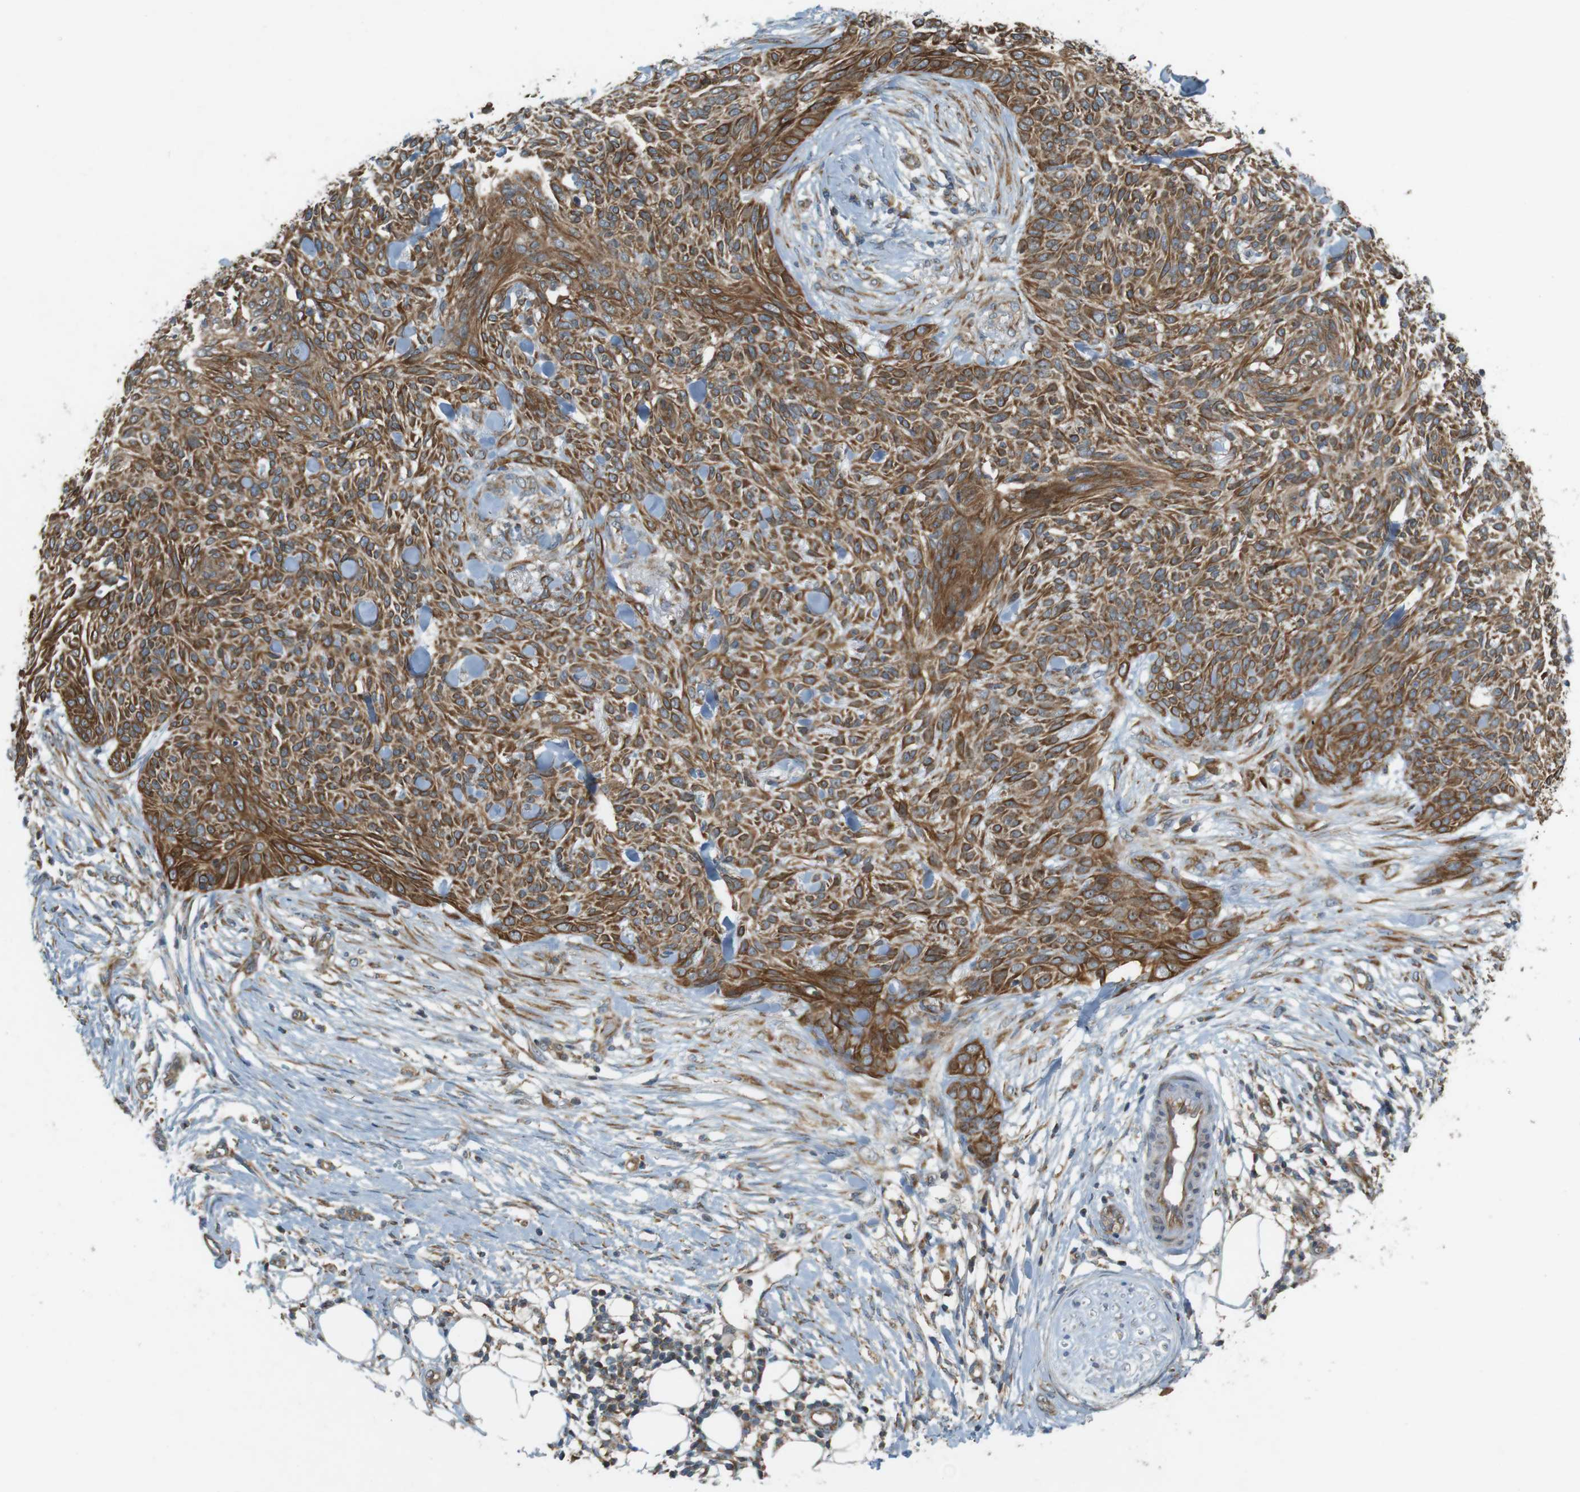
{"staining": {"intensity": "moderate", "quantity": ">75%", "location": "cytoplasmic/membranous"}, "tissue": "skin cancer", "cell_type": "Tumor cells", "image_type": "cancer", "snomed": [{"axis": "morphology", "description": "Basal cell carcinoma"}, {"axis": "topography", "description": "Skin"}], "caption": "Tumor cells show medium levels of moderate cytoplasmic/membranous expression in about >75% of cells in skin cancer. (DAB (3,3'-diaminobenzidine) = brown stain, brightfield microscopy at high magnification).", "gene": "SLC41A1", "patient": {"sex": "female", "age": 84}}